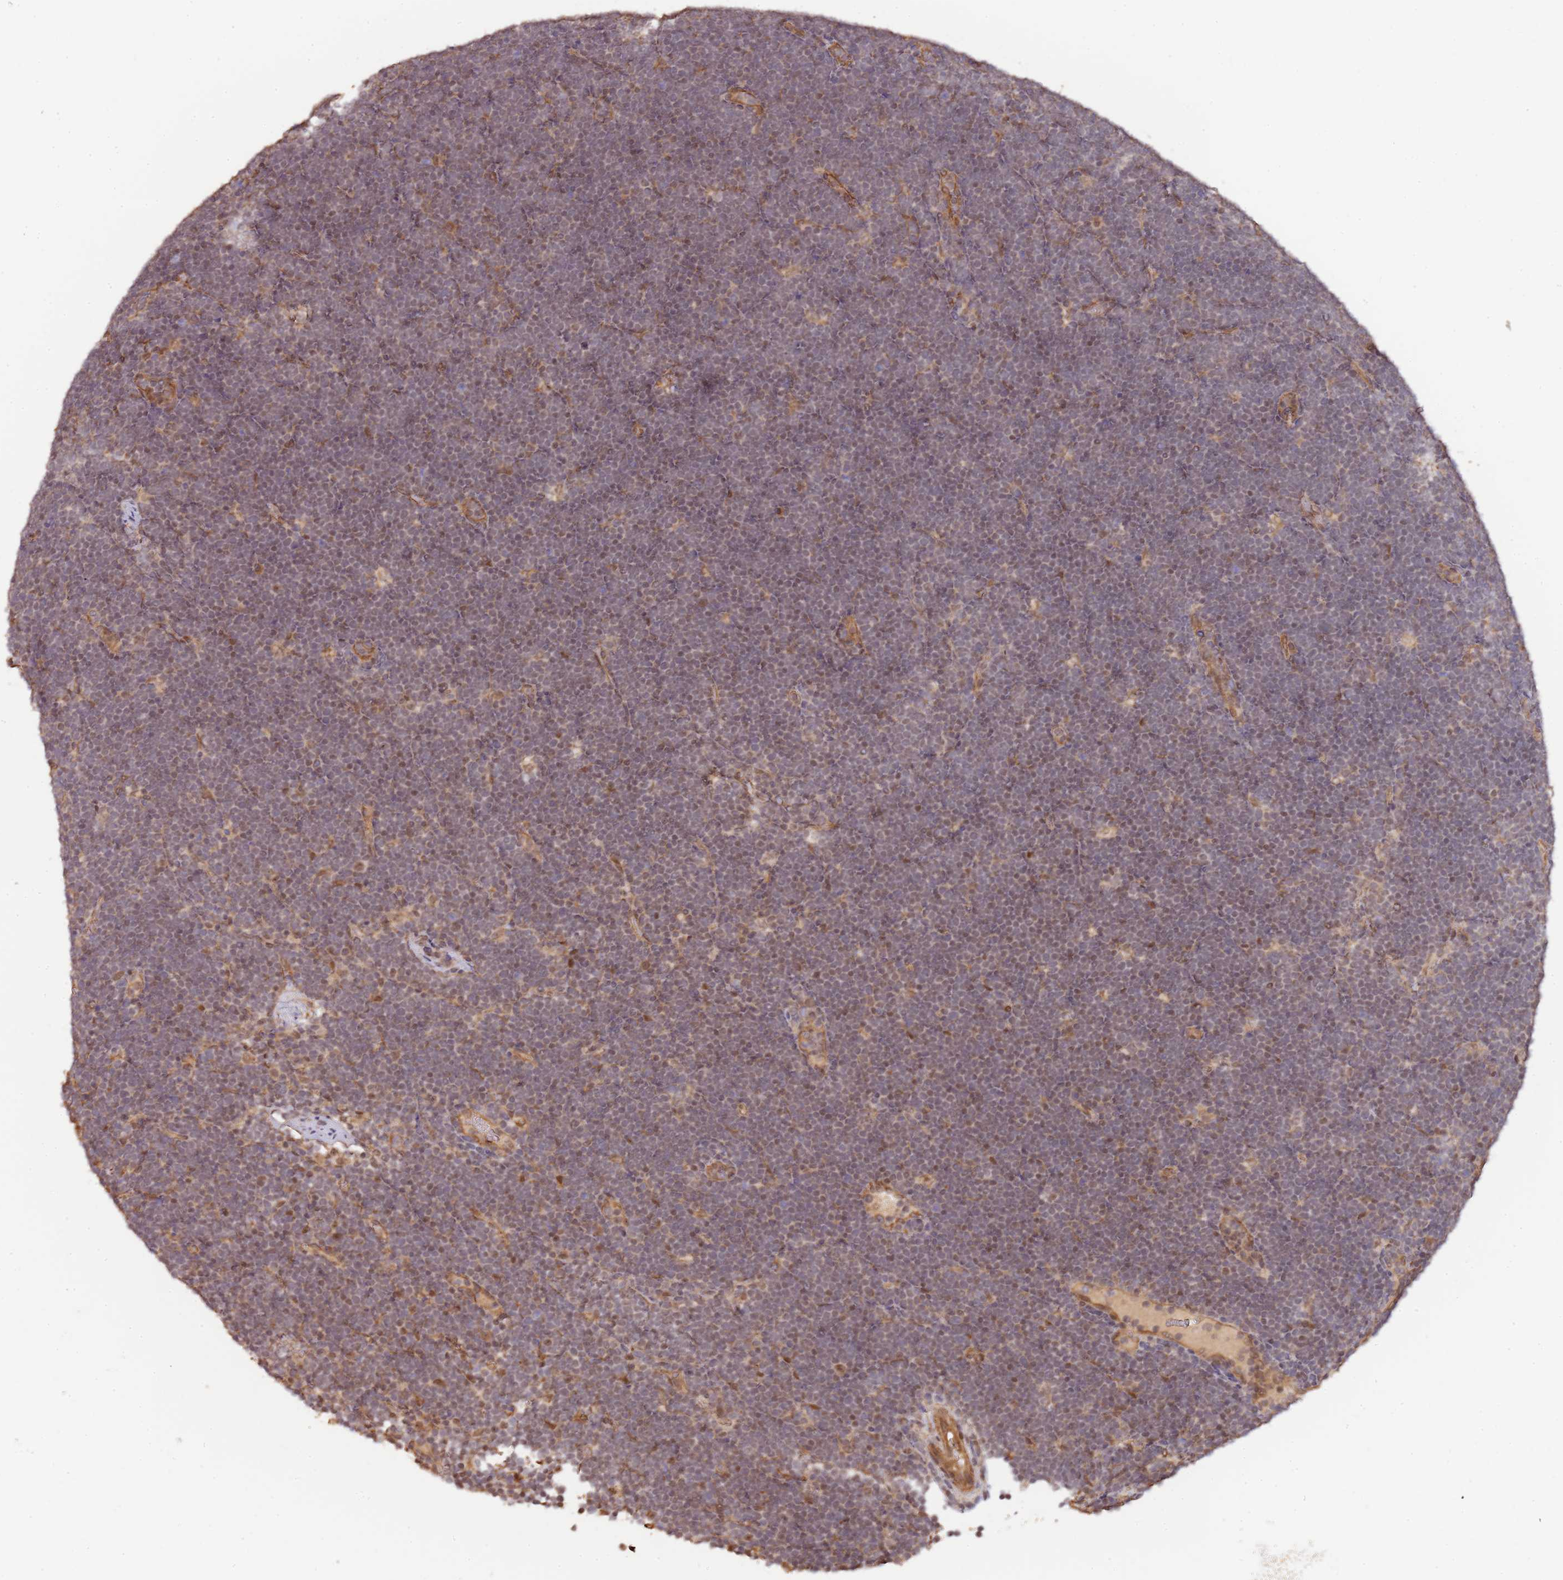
{"staining": {"intensity": "negative", "quantity": "none", "location": "none"}, "tissue": "lymphoma", "cell_type": "Tumor cells", "image_type": "cancer", "snomed": [{"axis": "morphology", "description": "Malignant lymphoma, non-Hodgkin's type, High grade"}, {"axis": "topography", "description": "Lymph node"}], "caption": "Image shows no significant protein expression in tumor cells of high-grade malignant lymphoma, non-Hodgkin's type. (Brightfield microscopy of DAB (3,3'-diaminobenzidine) immunohistochemistry (IHC) at high magnification).", "gene": "SURF2", "patient": {"sex": "male", "age": 13}}